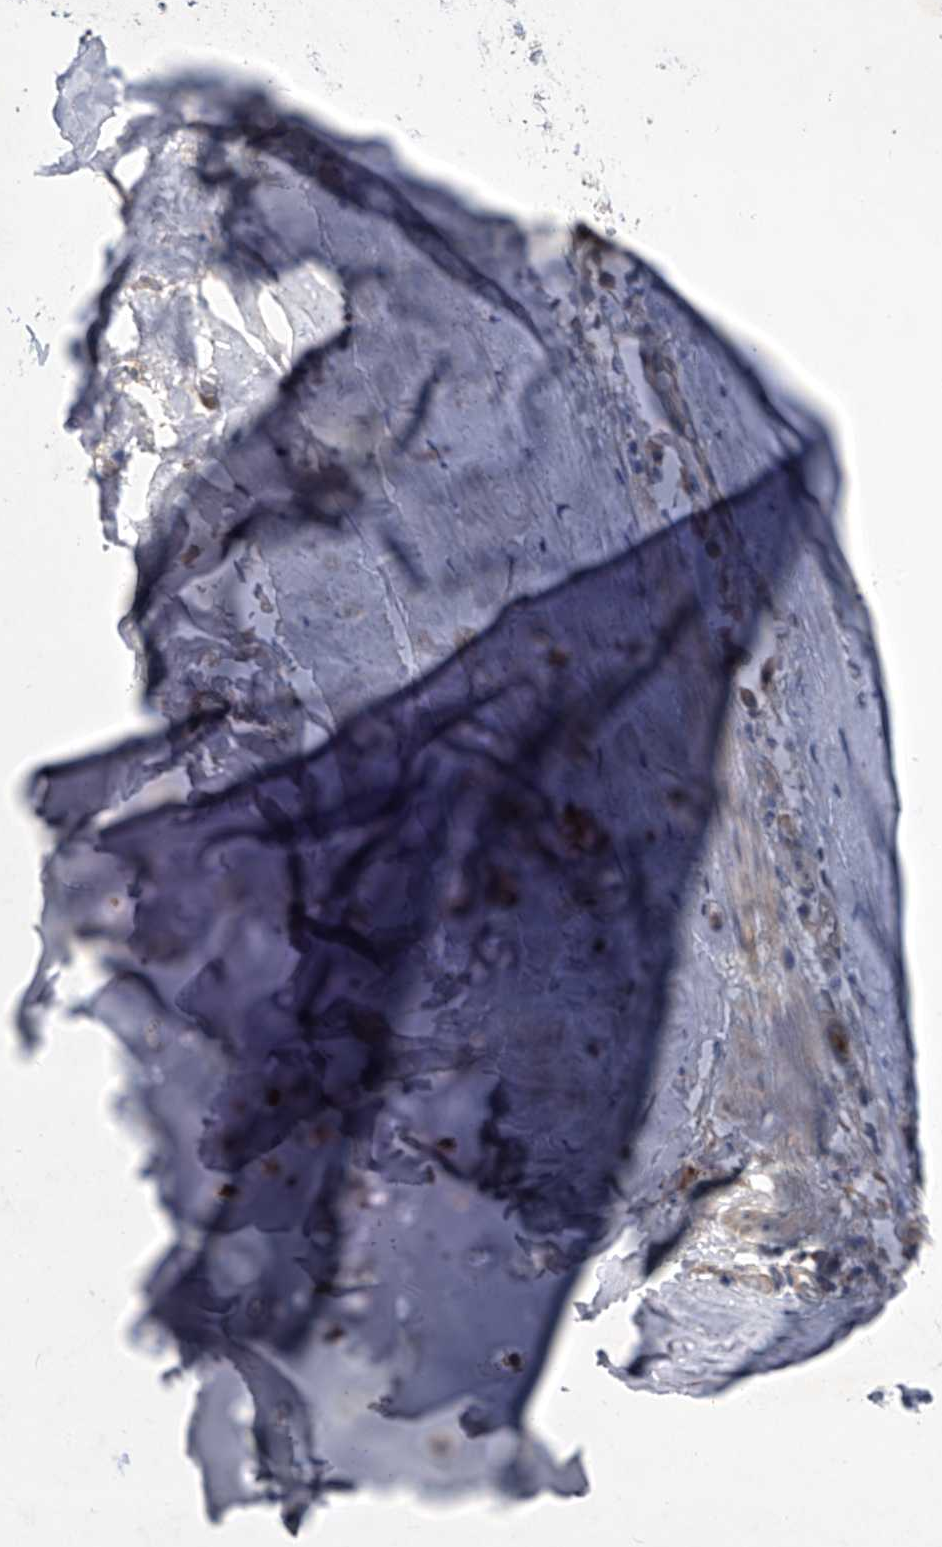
{"staining": {"intensity": "moderate", "quantity": ">75%", "location": "cytoplasmic/membranous"}, "tissue": "adipose tissue", "cell_type": "Adipocytes", "image_type": "normal", "snomed": [{"axis": "morphology", "description": "Normal tissue, NOS"}, {"axis": "morphology", "description": "Basal cell carcinoma"}, {"axis": "topography", "description": "Cartilage tissue"}, {"axis": "topography", "description": "Nasopharynx"}, {"axis": "topography", "description": "Oral tissue"}], "caption": "Immunohistochemistry (IHC) (DAB (3,3'-diaminobenzidine)) staining of normal human adipose tissue displays moderate cytoplasmic/membranous protein staining in approximately >75% of adipocytes.", "gene": "BHLHE23", "patient": {"sex": "female", "age": 77}}